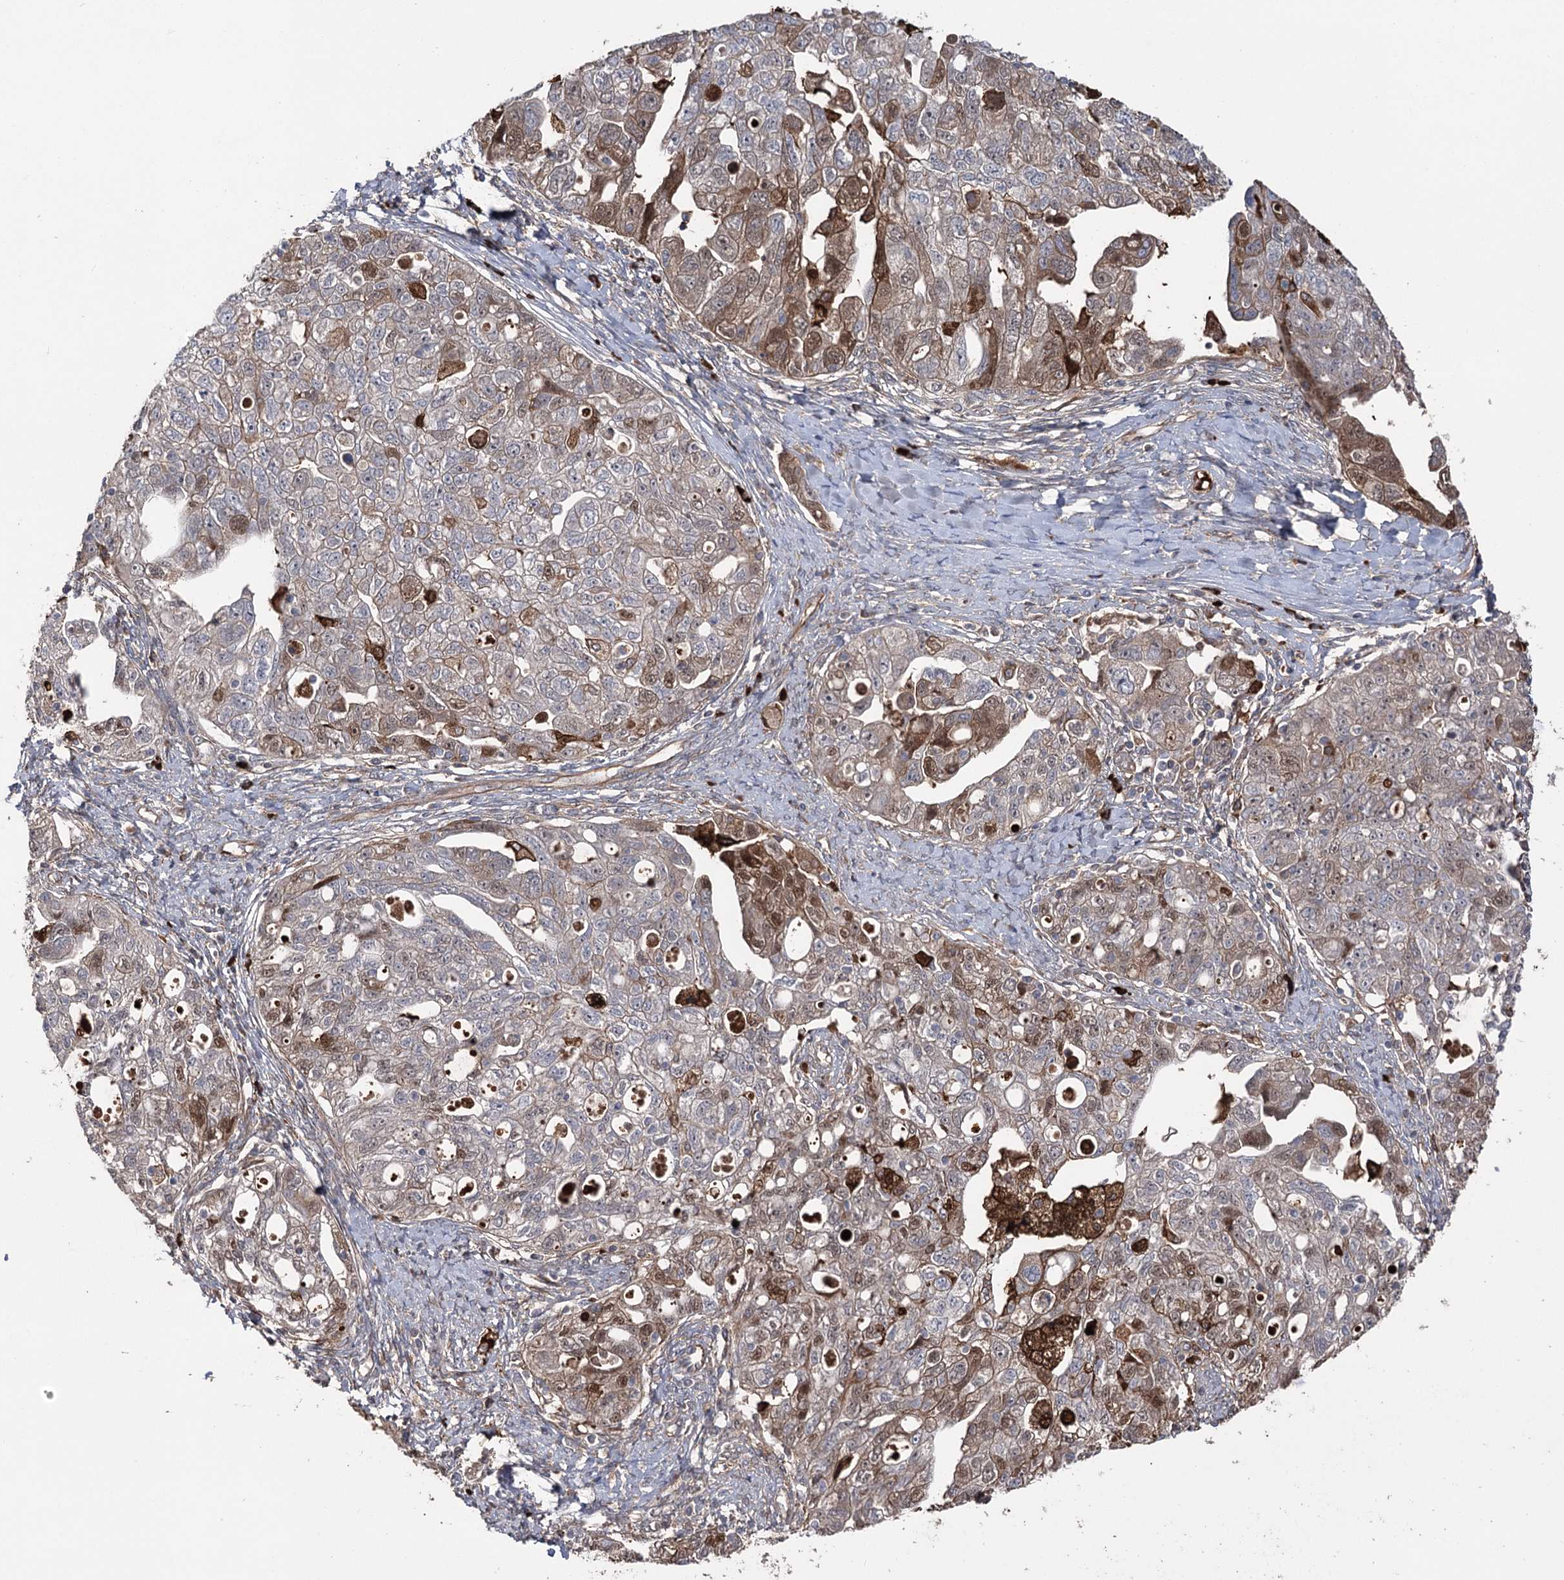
{"staining": {"intensity": "moderate", "quantity": "25%-75%", "location": "cytoplasmic/membranous,nuclear"}, "tissue": "ovarian cancer", "cell_type": "Tumor cells", "image_type": "cancer", "snomed": [{"axis": "morphology", "description": "Carcinoma, NOS"}, {"axis": "morphology", "description": "Cystadenocarcinoma, serous, NOS"}, {"axis": "topography", "description": "Ovary"}], "caption": "Tumor cells show medium levels of moderate cytoplasmic/membranous and nuclear expression in about 25%-75% of cells in serous cystadenocarcinoma (ovarian). (Stains: DAB in brown, nuclei in blue, Microscopy: brightfield microscopy at high magnification).", "gene": "OTUD1", "patient": {"sex": "female", "age": 69}}